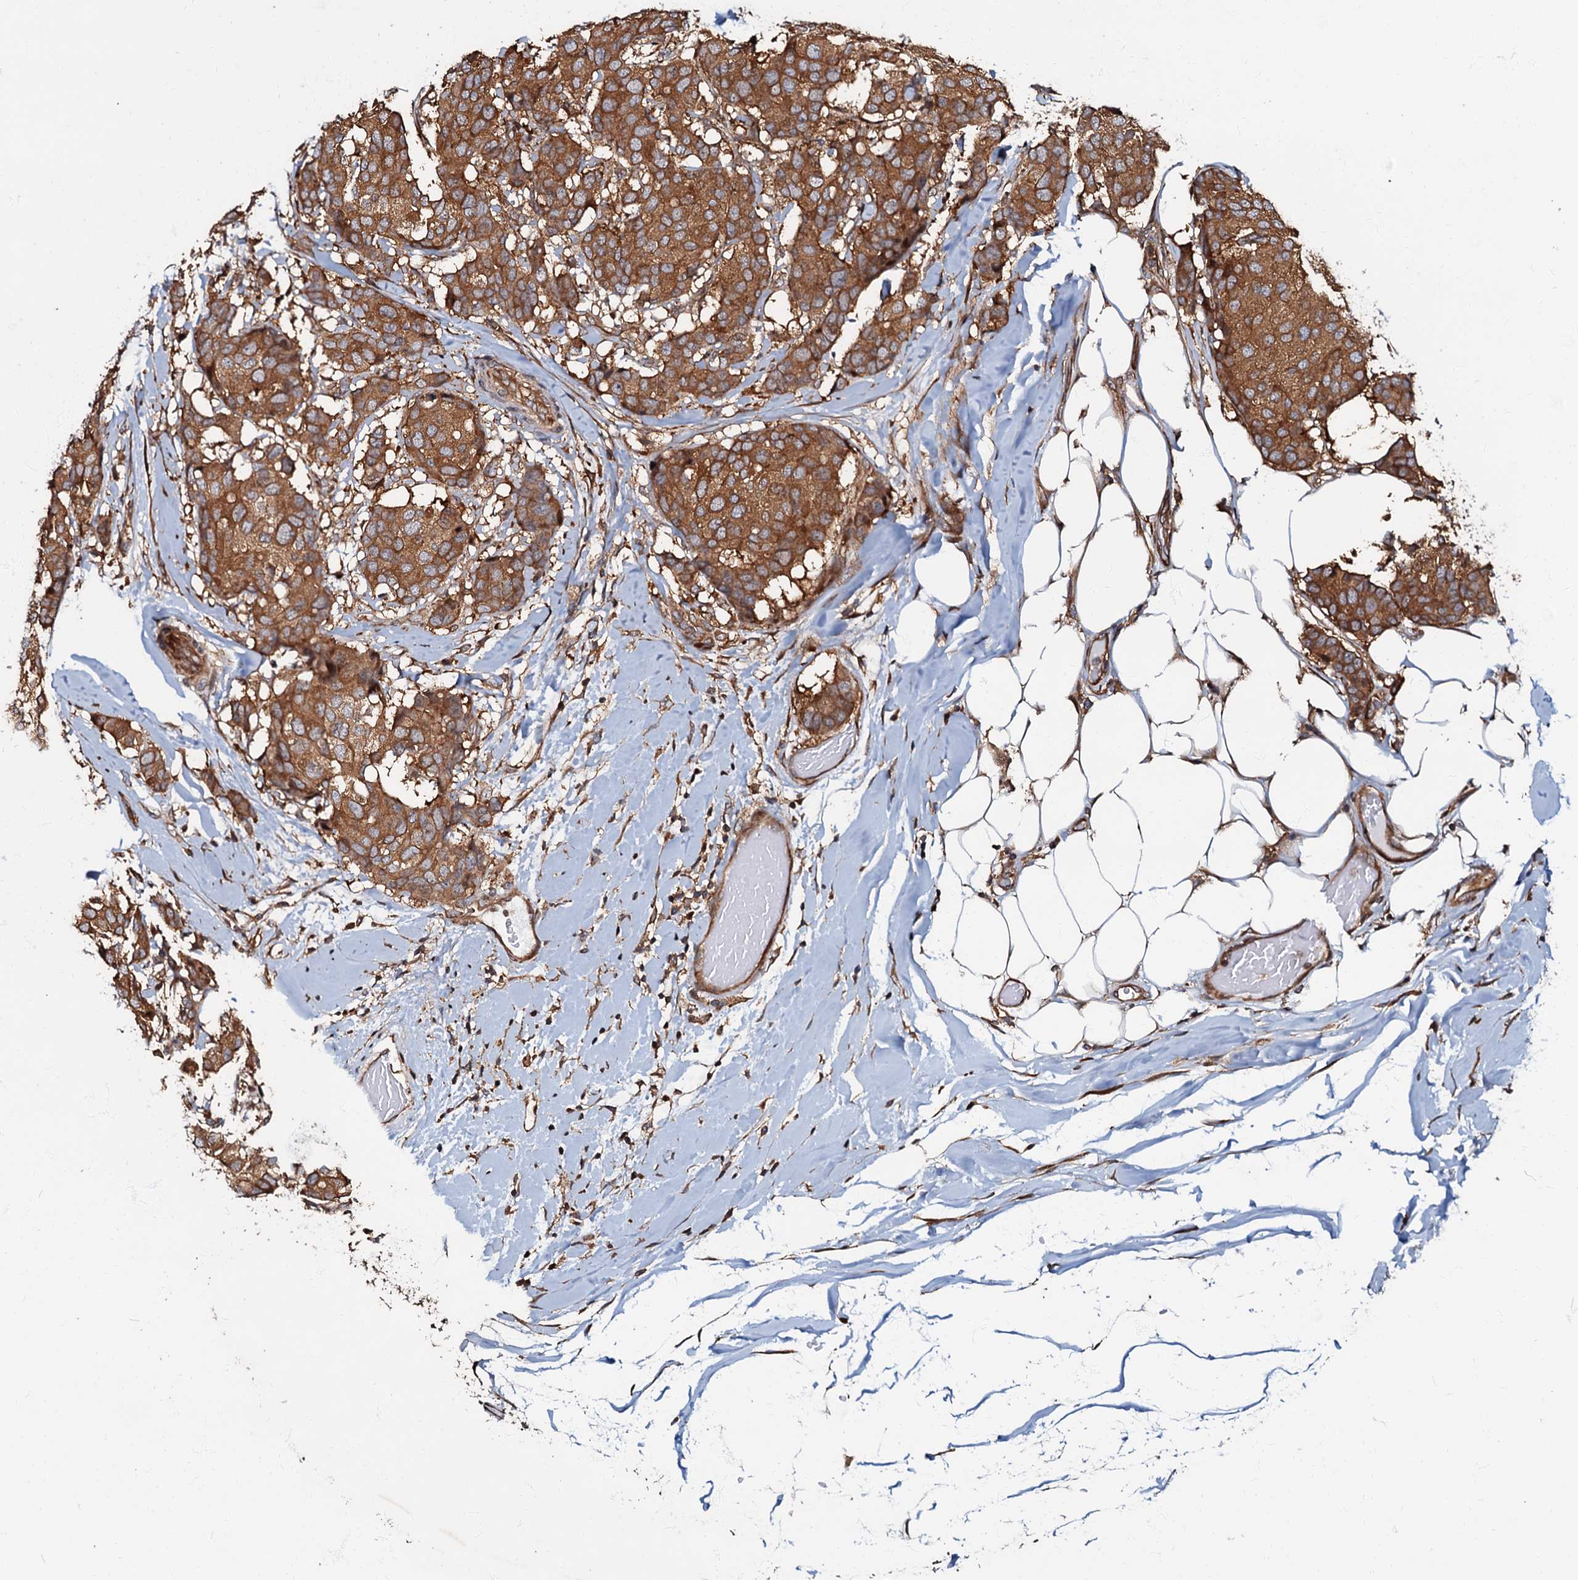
{"staining": {"intensity": "moderate", "quantity": ">75%", "location": "cytoplasmic/membranous"}, "tissue": "breast cancer", "cell_type": "Tumor cells", "image_type": "cancer", "snomed": [{"axis": "morphology", "description": "Duct carcinoma"}, {"axis": "topography", "description": "Breast"}], "caption": "Invasive ductal carcinoma (breast) was stained to show a protein in brown. There is medium levels of moderate cytoplasmic/membranous expression in approximately >75% of tumor cells.", "gene": "OSBP", "patient": {"sex": "female", "age": 75}}